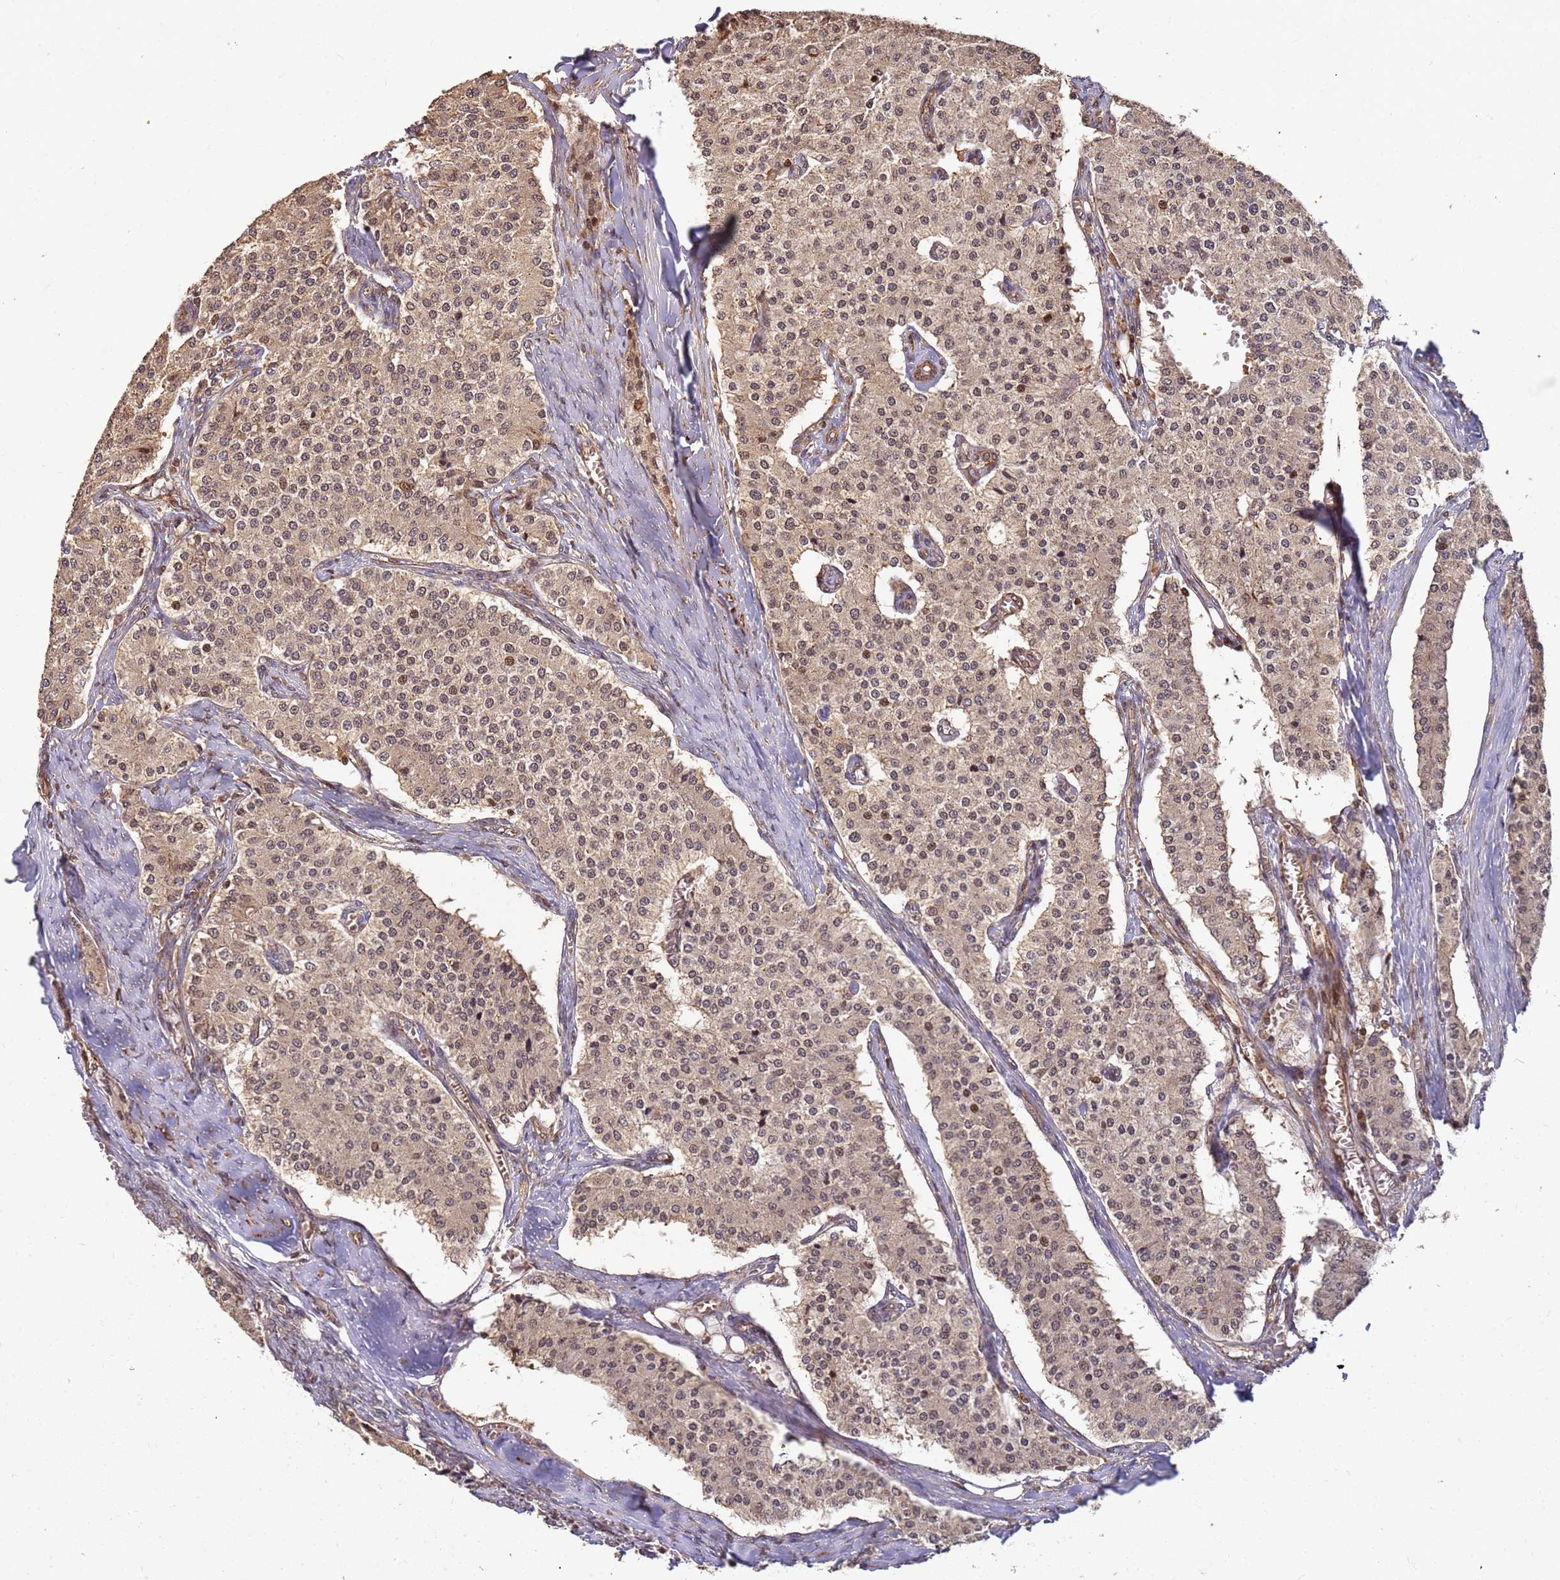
{"staining": {"intensity": "moderate", "quantity": ">75%", "location": "cytoplasmic/membranous,nuclear"}, "tissue": "carcinoid", "cell_type": "Tumor cells", "image_type": "cancer", "snomed": [{"axis": "morphology", "description": "Carcinoid, malignant, NOS"}, {"axis": "topography", "description": "Colon"}], "caption": "Immunohistochemistry (IHC) image of carcinoid (malignant) stained for a protein (brown), which reveals medium levels of moderate cytoplasmic/membranous and nuclear positivity in about >75% of tumor cells.", "gene": "ST18", "patient": {"sex": "female", "age": 52}}